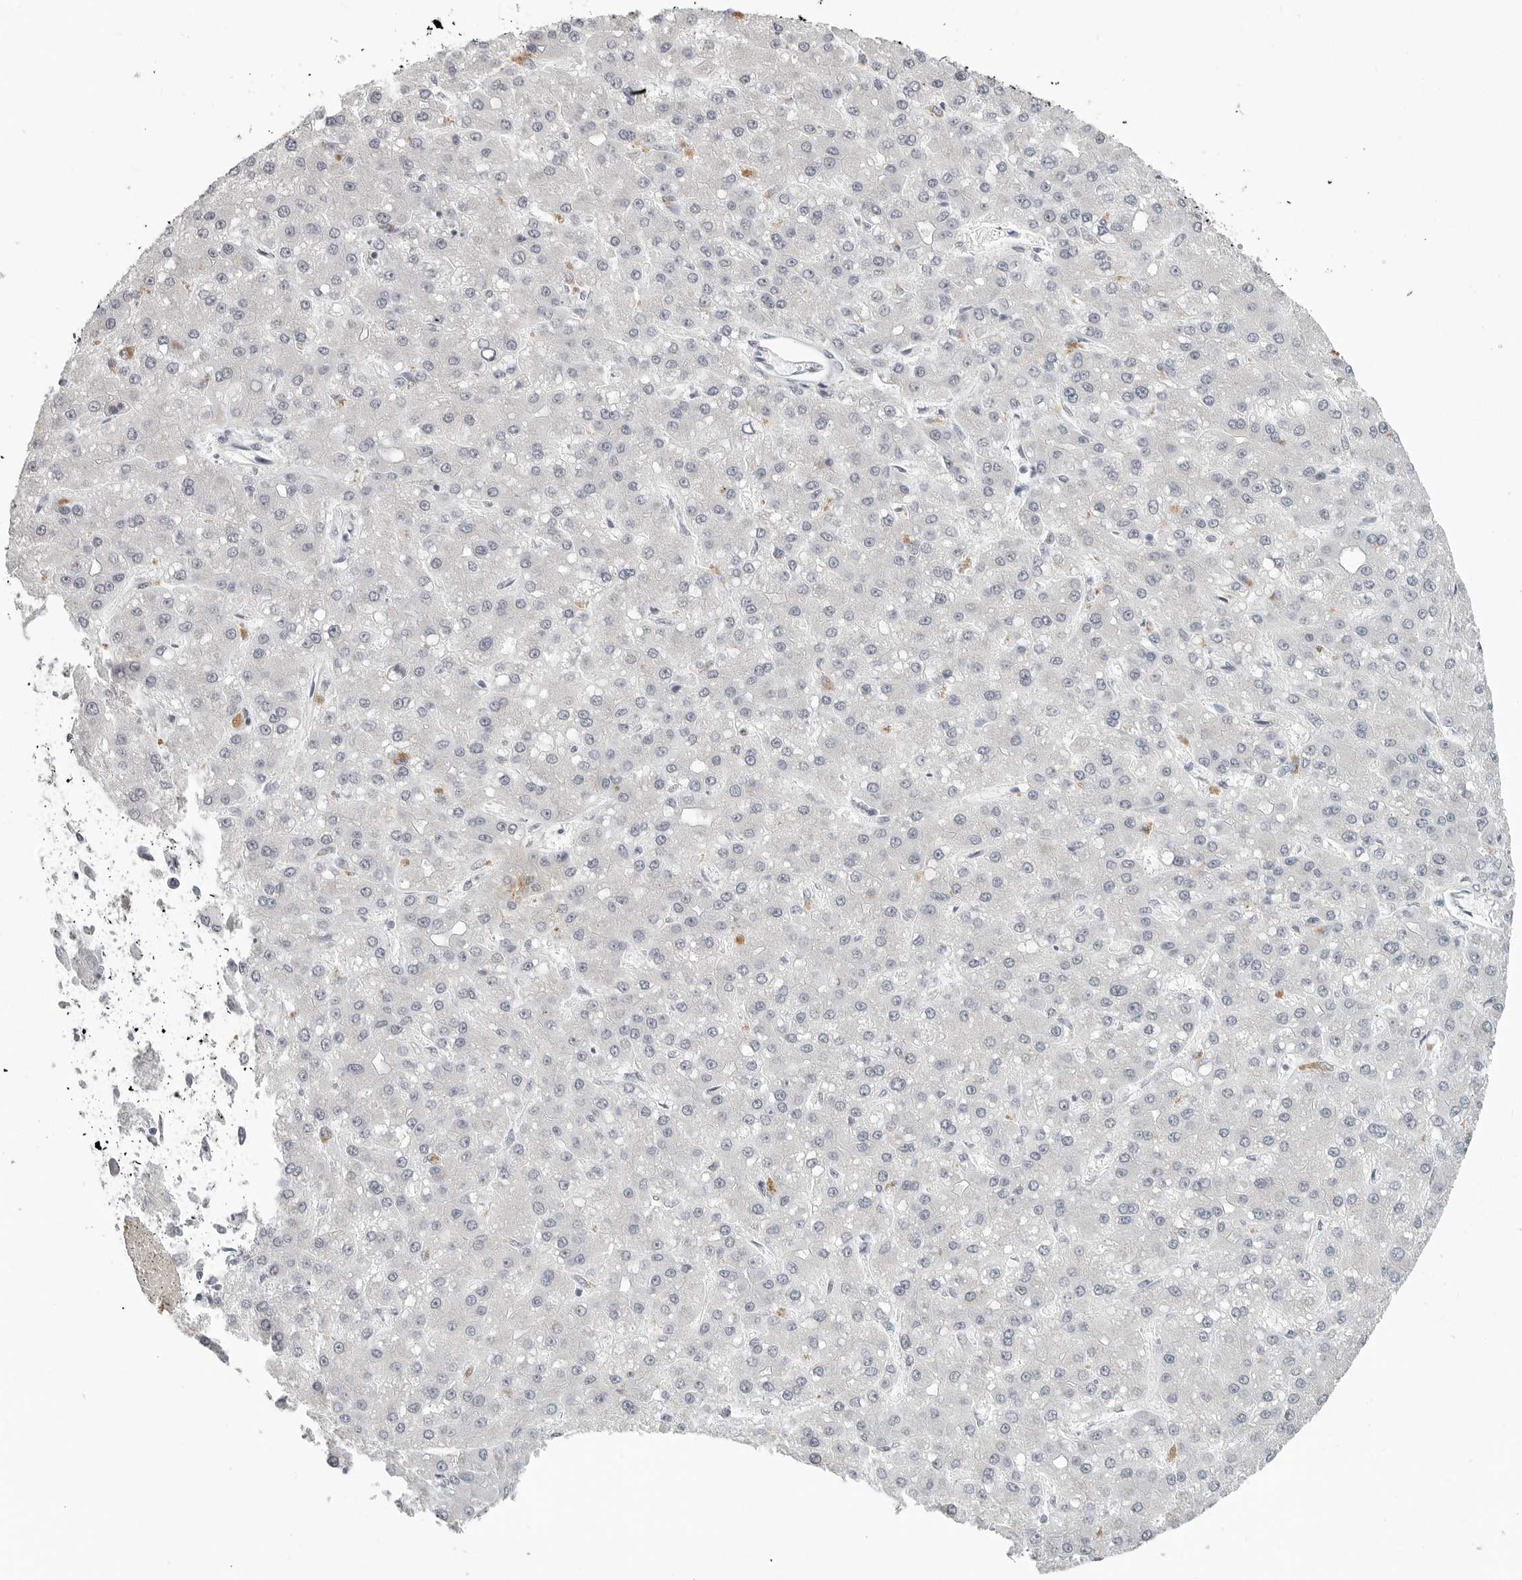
{"staining": {"intensity": "negative", "quantity": "none", "location": "none"}, "tissue": "liver cancer", "cell_type": "Tumor cells", "image_type": "cancer", "snomed": [{"axis": "morphology", "description": "Carcinoma, Hepatocellular, NOS"}, {"axis": "topography", "description": "Liver"}], "caption": "Tumor cells show no significant protein expression in liver cancer.", "gene": "BPIFA1", "patient": {"sex": "male", "age": 67}}